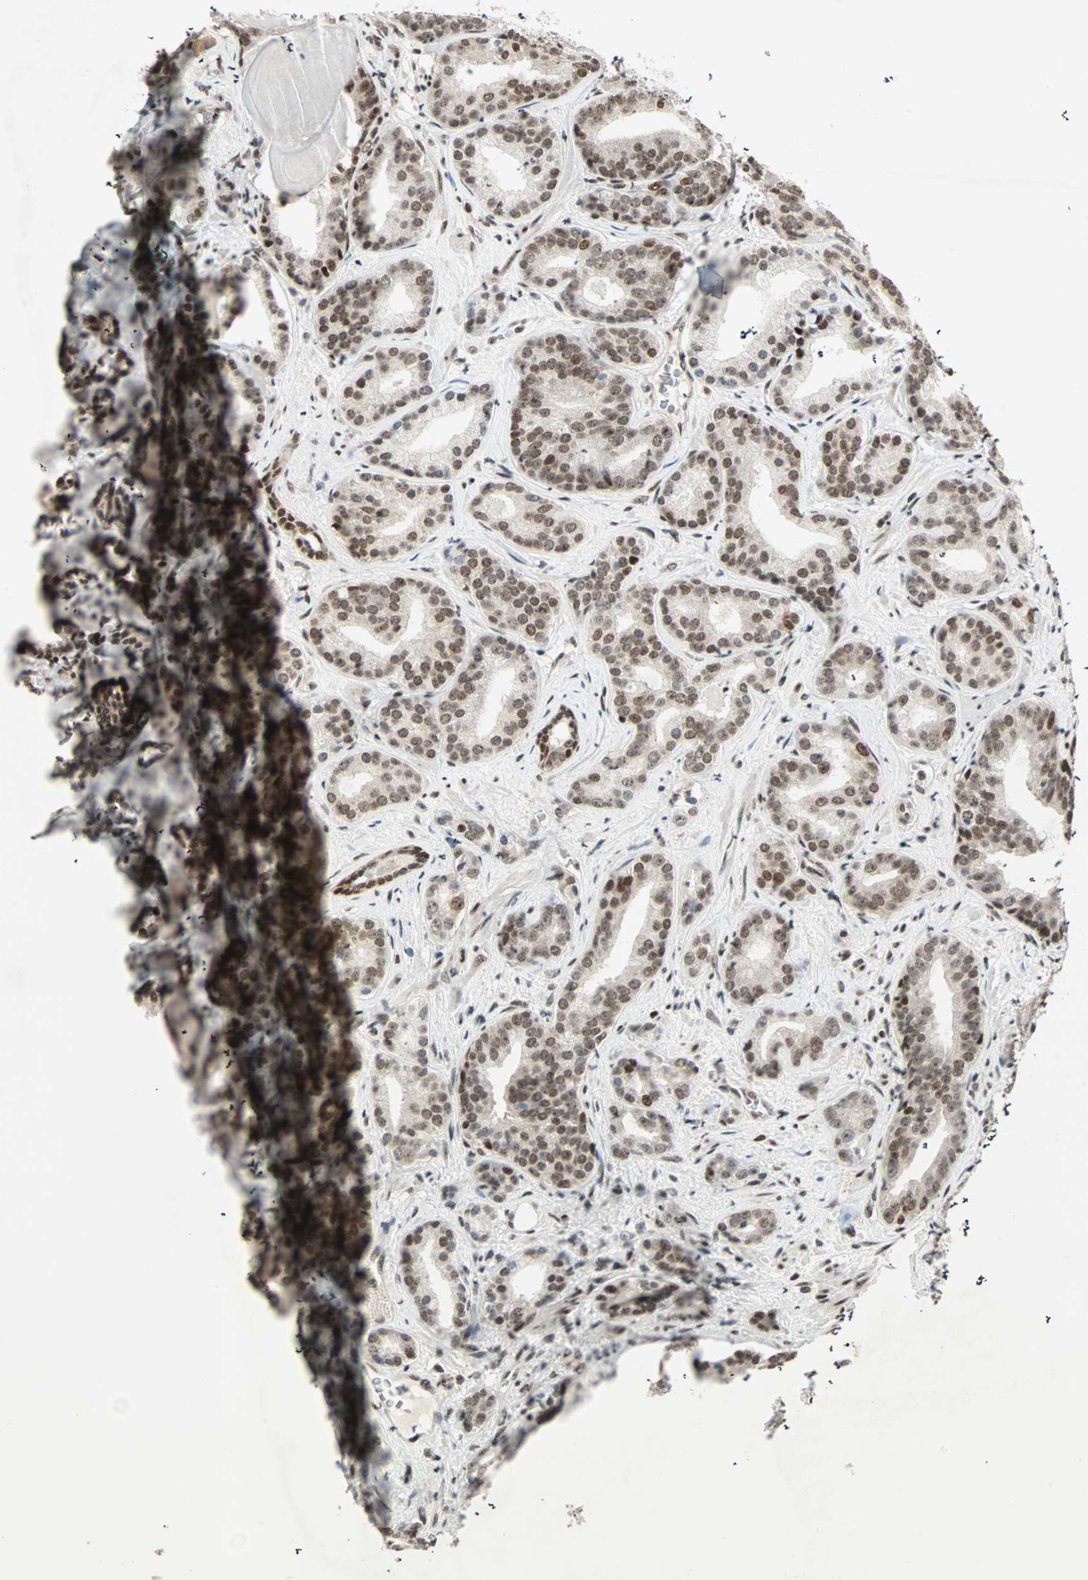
{"staining": {"intensity": "moderate", "quantity": ">75%", "location": "nuclear"}, "tissue": "prostate cancer", "cell_type": "Tumor cells", "image_type": "cancer", "snomed": [{"axis": "morphology", "description": "Adenocarcinoma, Low grade"}, {"axis": "topography", "description": "Prostate"}], "caption": "Protein staining demonstrates moderate nuclear positivity in approximately >75% of tumor cells in prostate adenocarcinoma (low-grade). (DAB IHC with brightfield microscopy, high magnification).", "gene": "MDC1", "patient": {"sex": "male", "age": 63}}